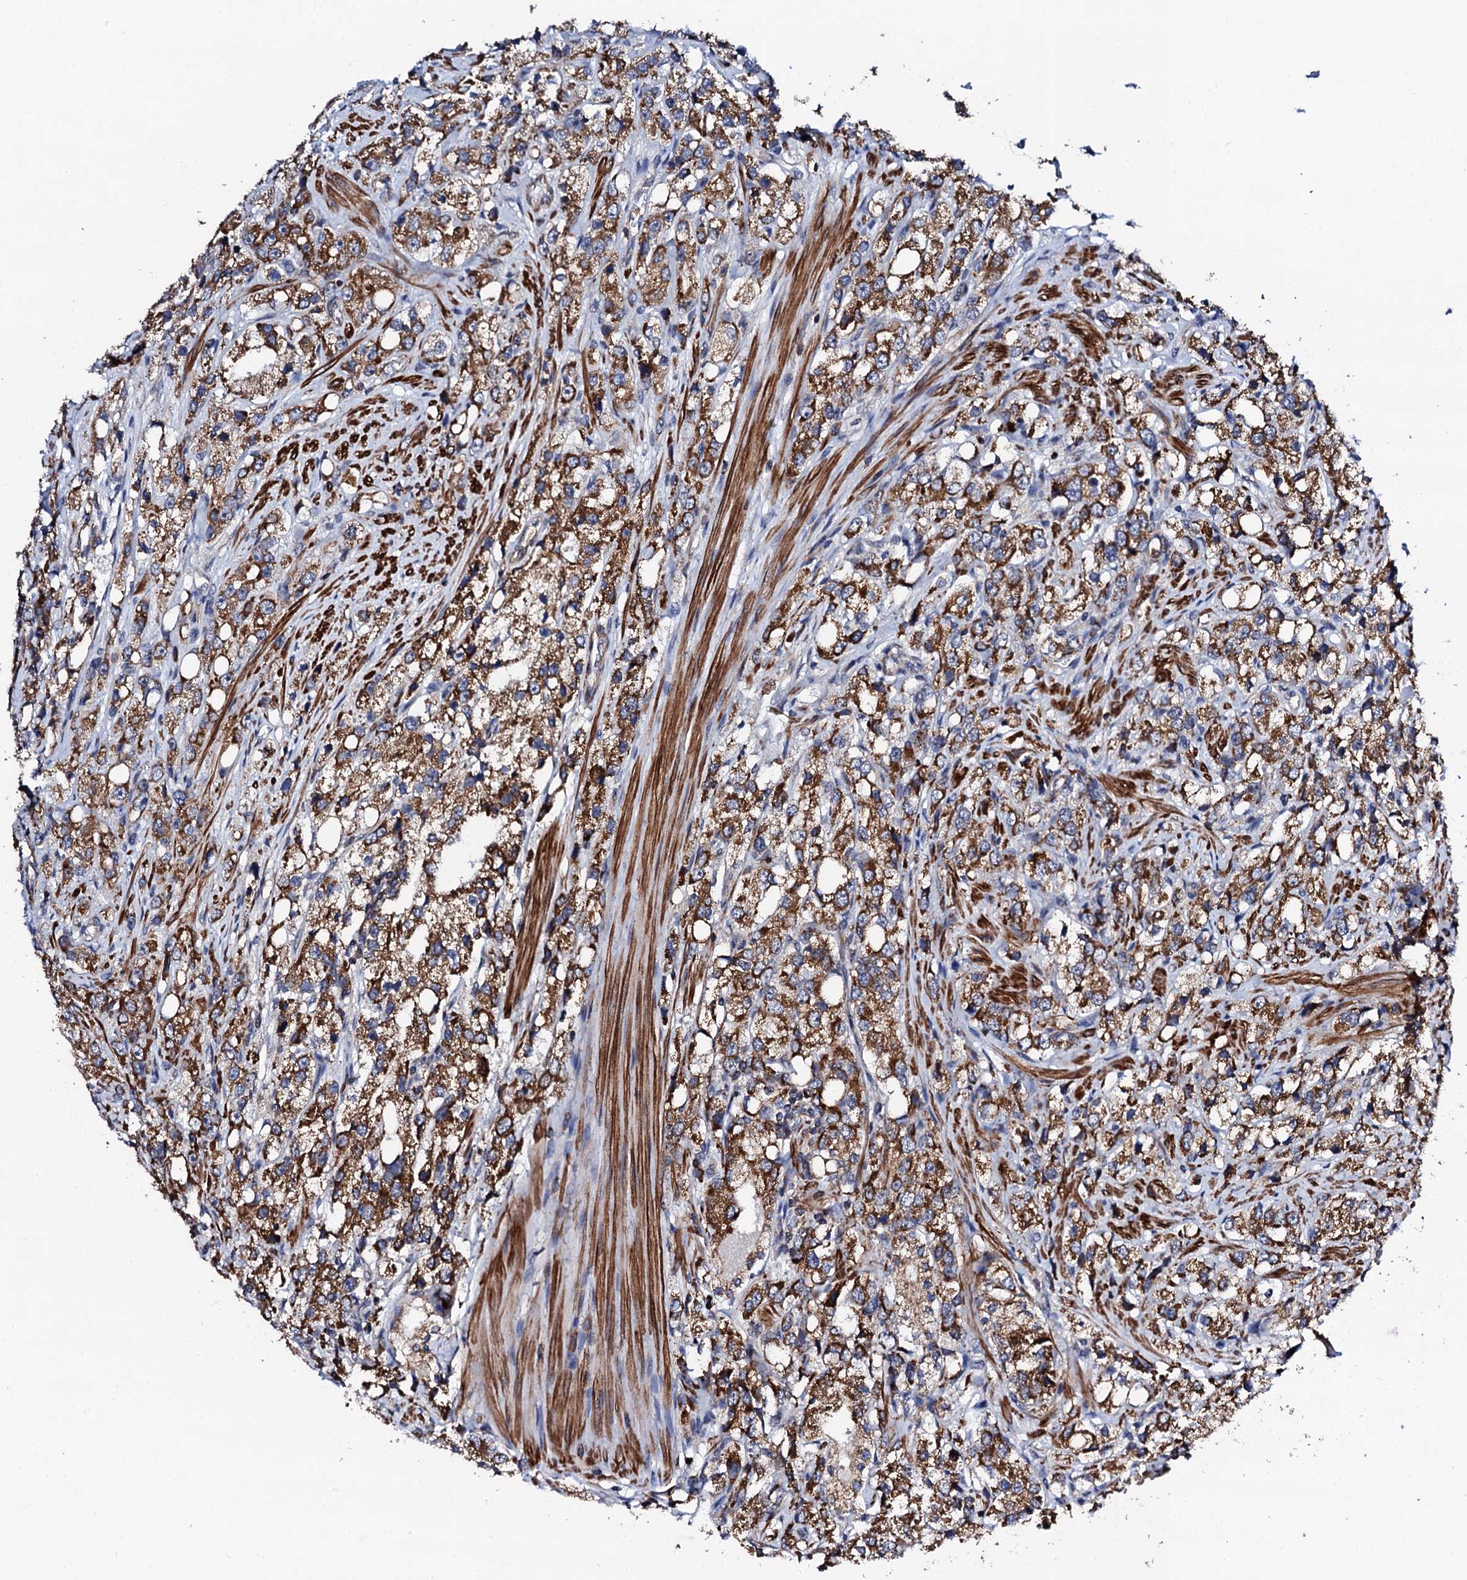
{"staining": {"intensity": "strong", "quantity": ">75%", "location": "cytoplasmic/membranous"}, "tissue": "prostate cancer", "cell_type": "Tumor cells", "image_type": "cancer", "snomed": [{"axis": "morphology", "description": "Adenocarcinoma, NOS"}, {"axis": "topography", "description": "Prostate"}], "caption": "Tumor cells demonstrate high levels of strong cytoplasmic/membranous positivity in approximately >75% of cells in human prostate cancer.", "gene": "COG4", "patient": {"sex": "male", "age": 79}}